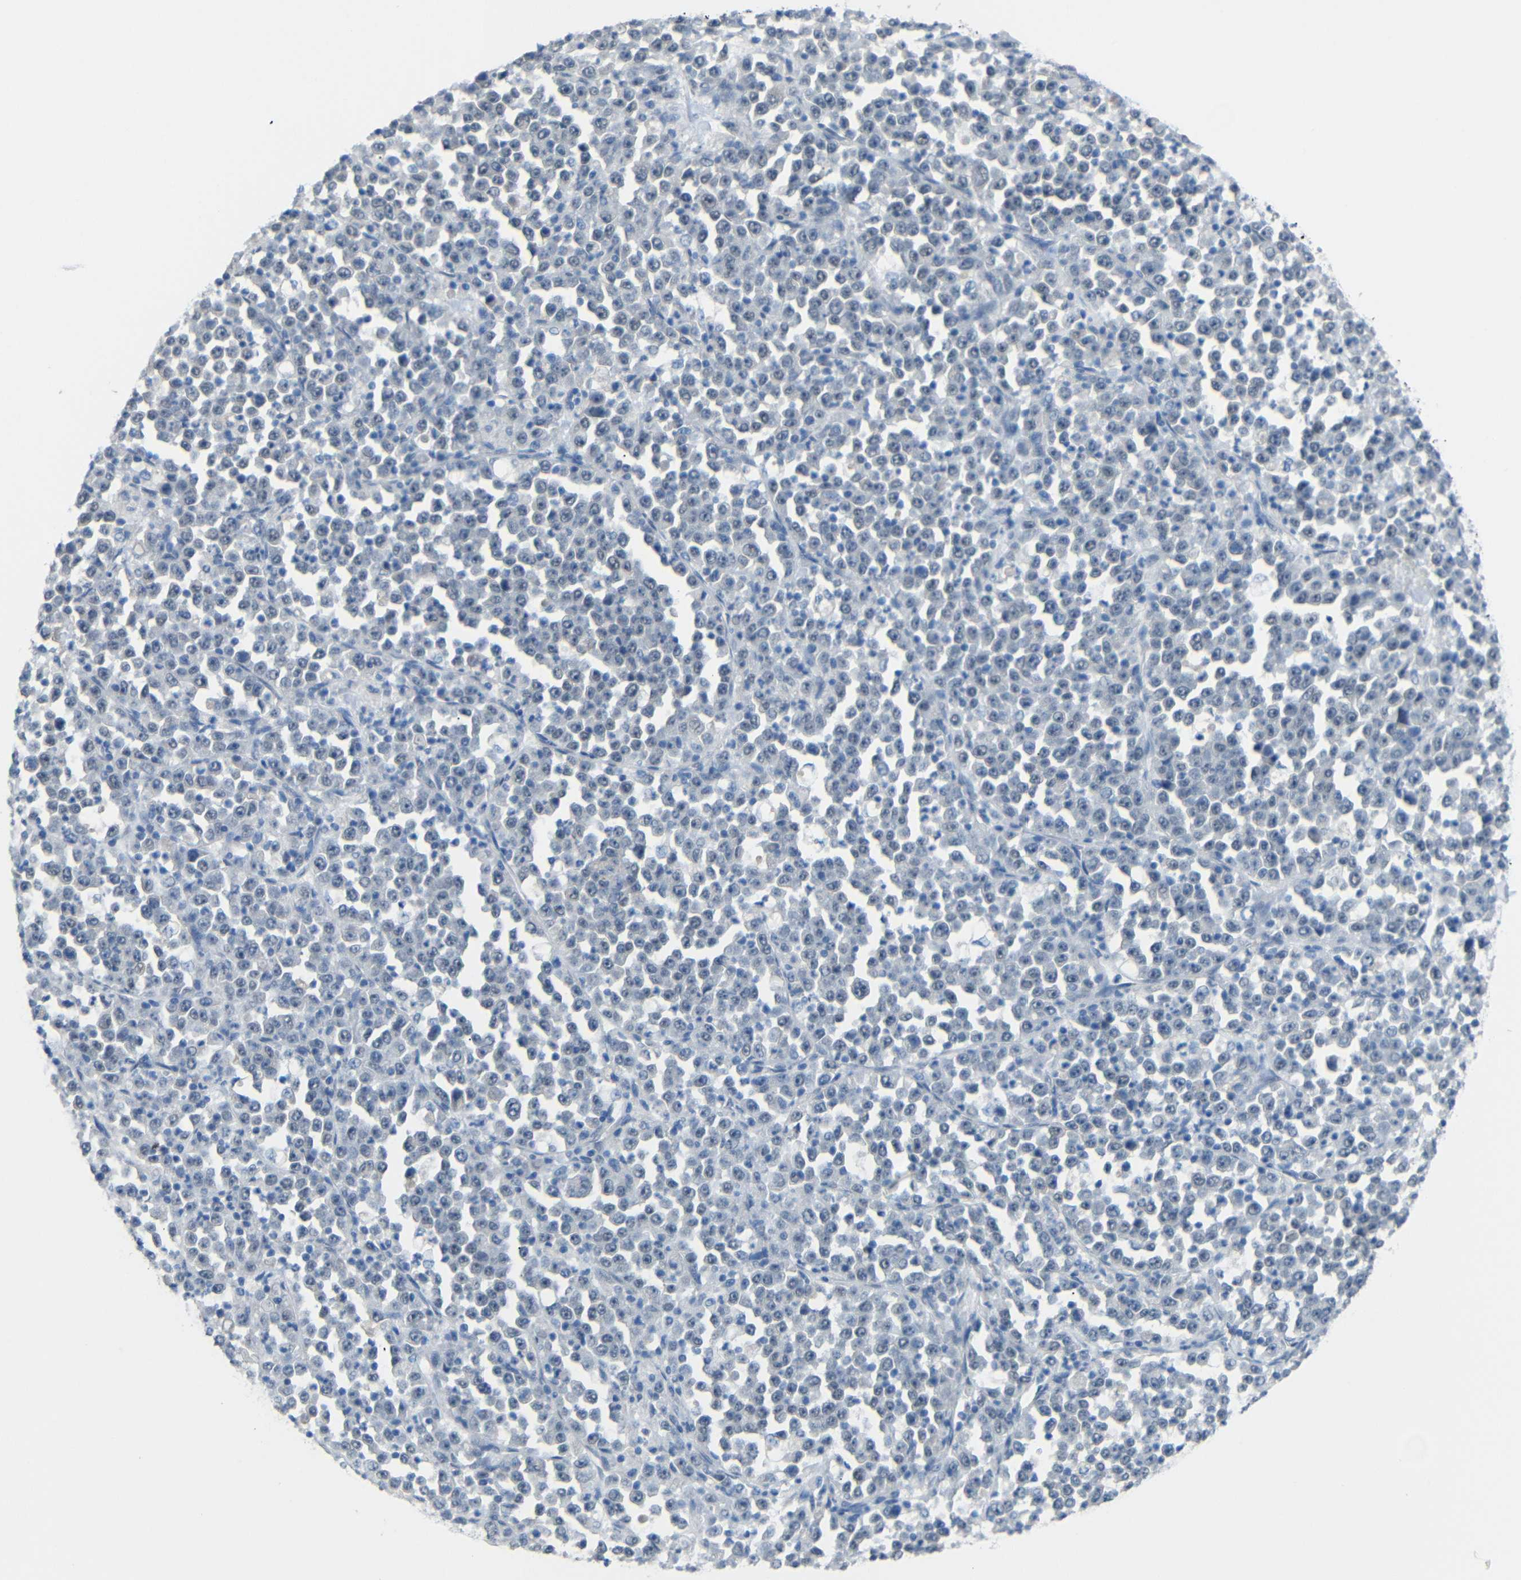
{"staining": {"intensity": "negative", "quantity": "none", "location": "none"}, "tissue": "stomach cancer", "cell_type": "Tumor cells", "image_type": "cancer", "snomed": [{"axis": "morphology", "description": "Normal tissue, NOS"}, {"axis": "morphology", "description": "Adenocarcinoma, NOS"}, {"axis": "topography", "description": "Stomach, upper"}, {"axis": "topography", "description": "Stomach"}], "caption": "DAB (3,3'-diaminobenzidine) immunohistochemical staining of stomach cancer exhibits no significant expression in tumor cells.", "gene": "GPR158", "patient": {"sex": "male", "age": 59}}